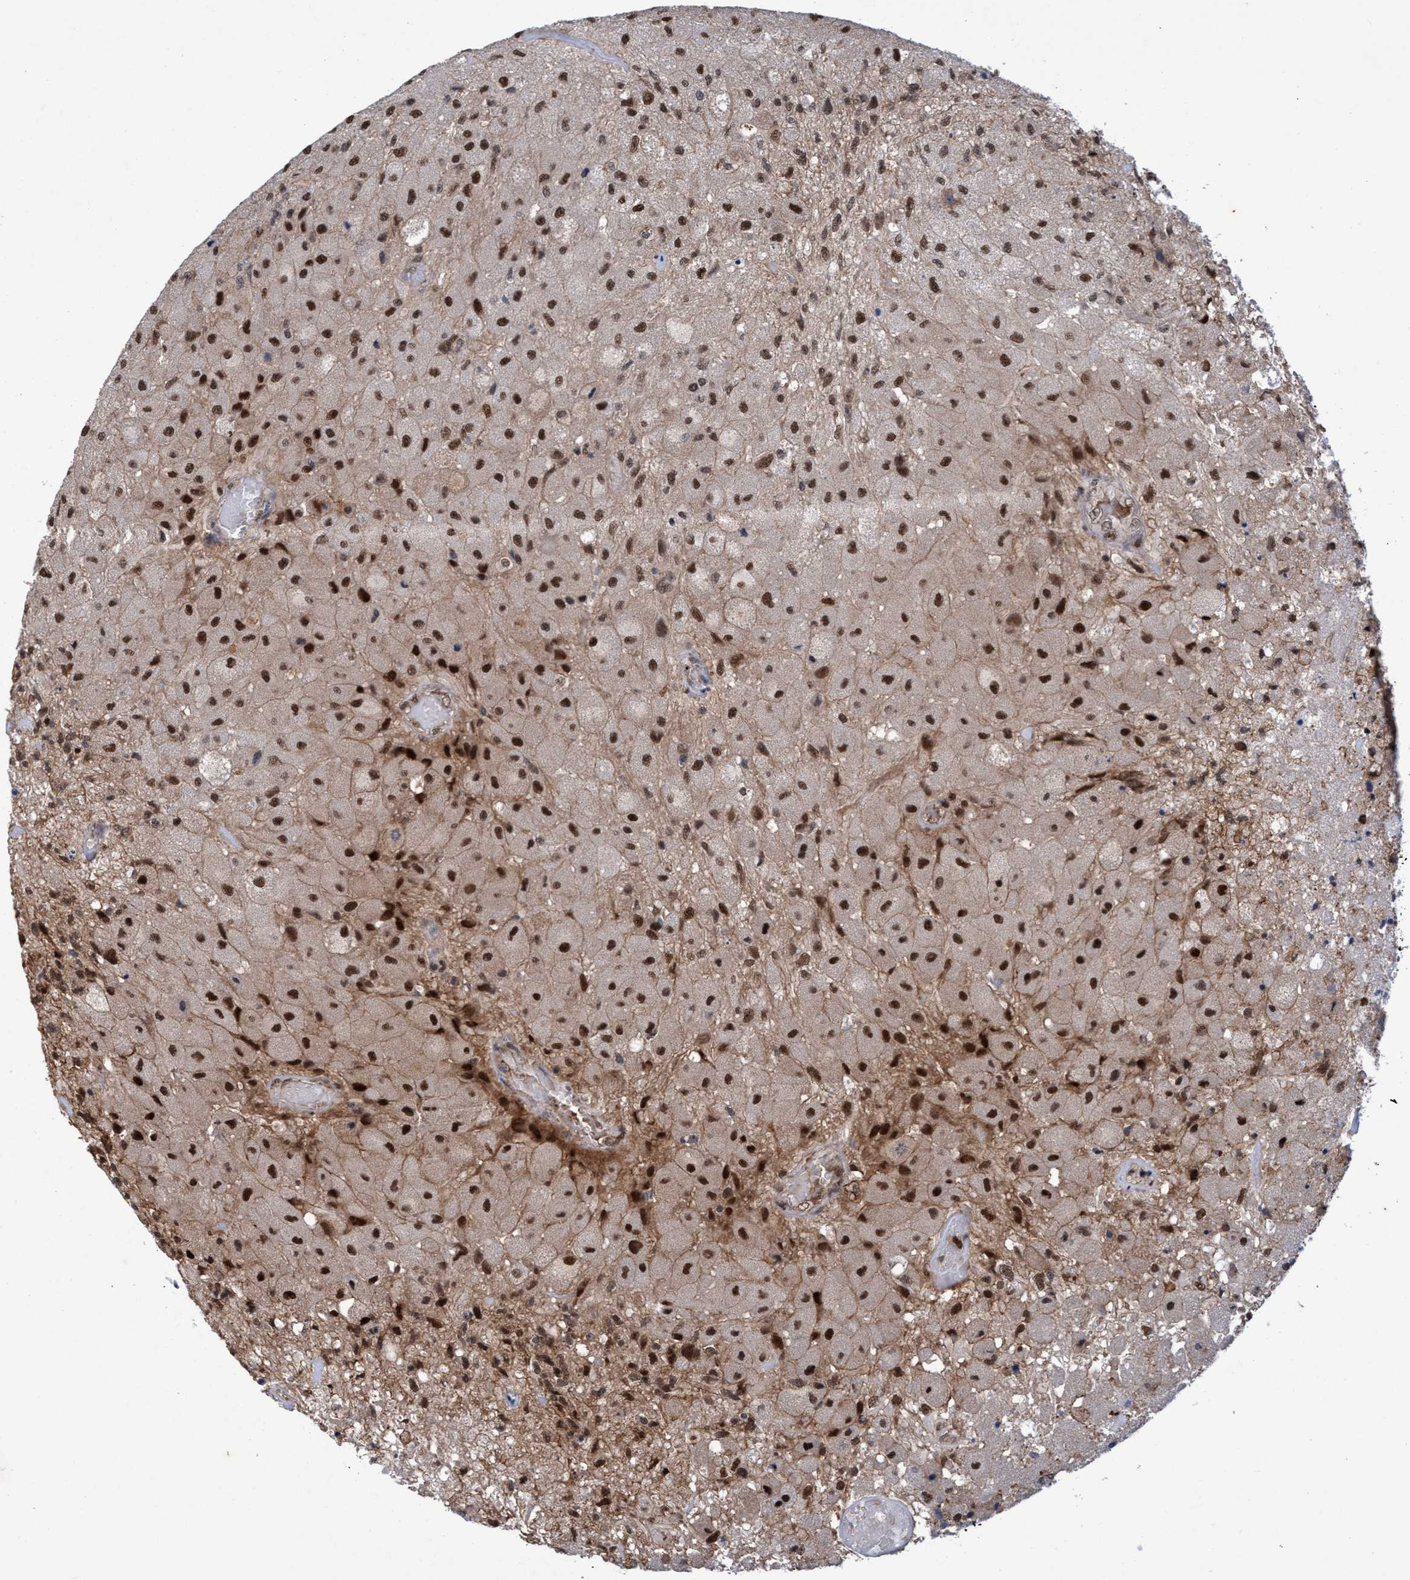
{"staining": {"intensity": "moderate", "quantity": ">75%", "location": "nuclear"}, "tissue": "glioma", "cell_type": "Tumor cells", "image_type": "cancer", "snomed": [{"axis": "morphology", "description": "Normal tissue, NOS"}, {"axis": "morphology", "description": "Glioma, malignant, High grade"}, {"axis": "topography", "description": "Cerebral cortex"}], "caption": "The photomicrograph displays a brown stain indicating the presence of a protein in the nuclear of tumor cells in glioma. The protein is shown in brown color, while the nuclei are stained blue.", "gene": "GTF2F1", "patient": {"sex": "male", "age": 77}}